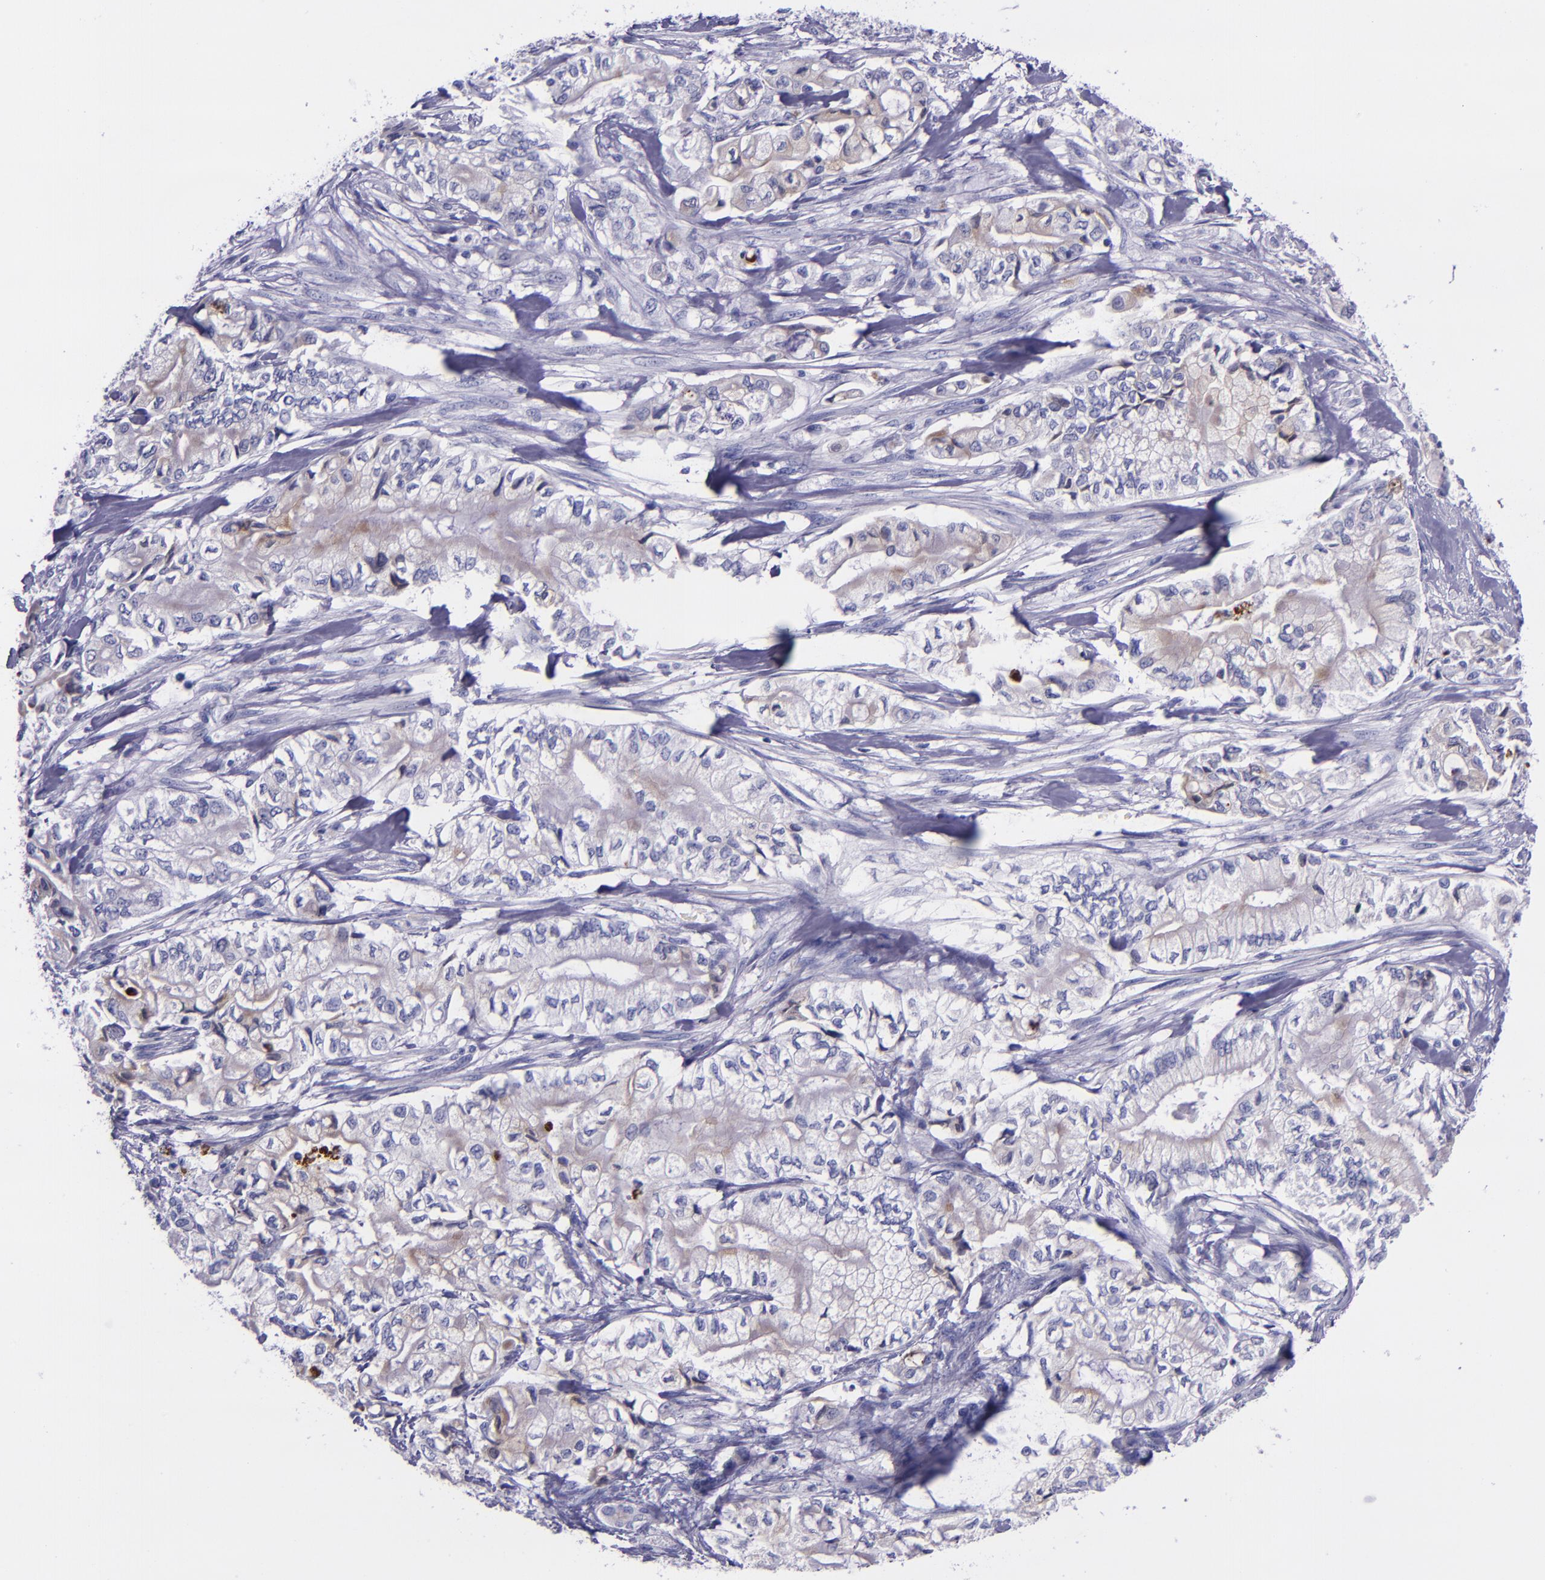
{"staining": {"intensity": "negative", "quantity": "none", "location": "none"}, "tissue": "pancreatic cancer", "cell_type": "Tumor cells", "image_type": "cancer", "snomed": [{"axis": "morphology", "description": "Adenocarcinoma, NOS"}, {"axis": "topography", "description": "Pancreas"}], "caption": "A high-resolution image shows immunohistochemistry (IHC) staining of pancreatic adenocarcinoma, which demonstrates no significant expression in tumor cells. (DAB (3,3'-diaminobenzidine) immunohistochemistry visualized using brightfield microscopy, high magnification).", "gene": "SLPI", "patient": {"sex": "male", "age": 79}}